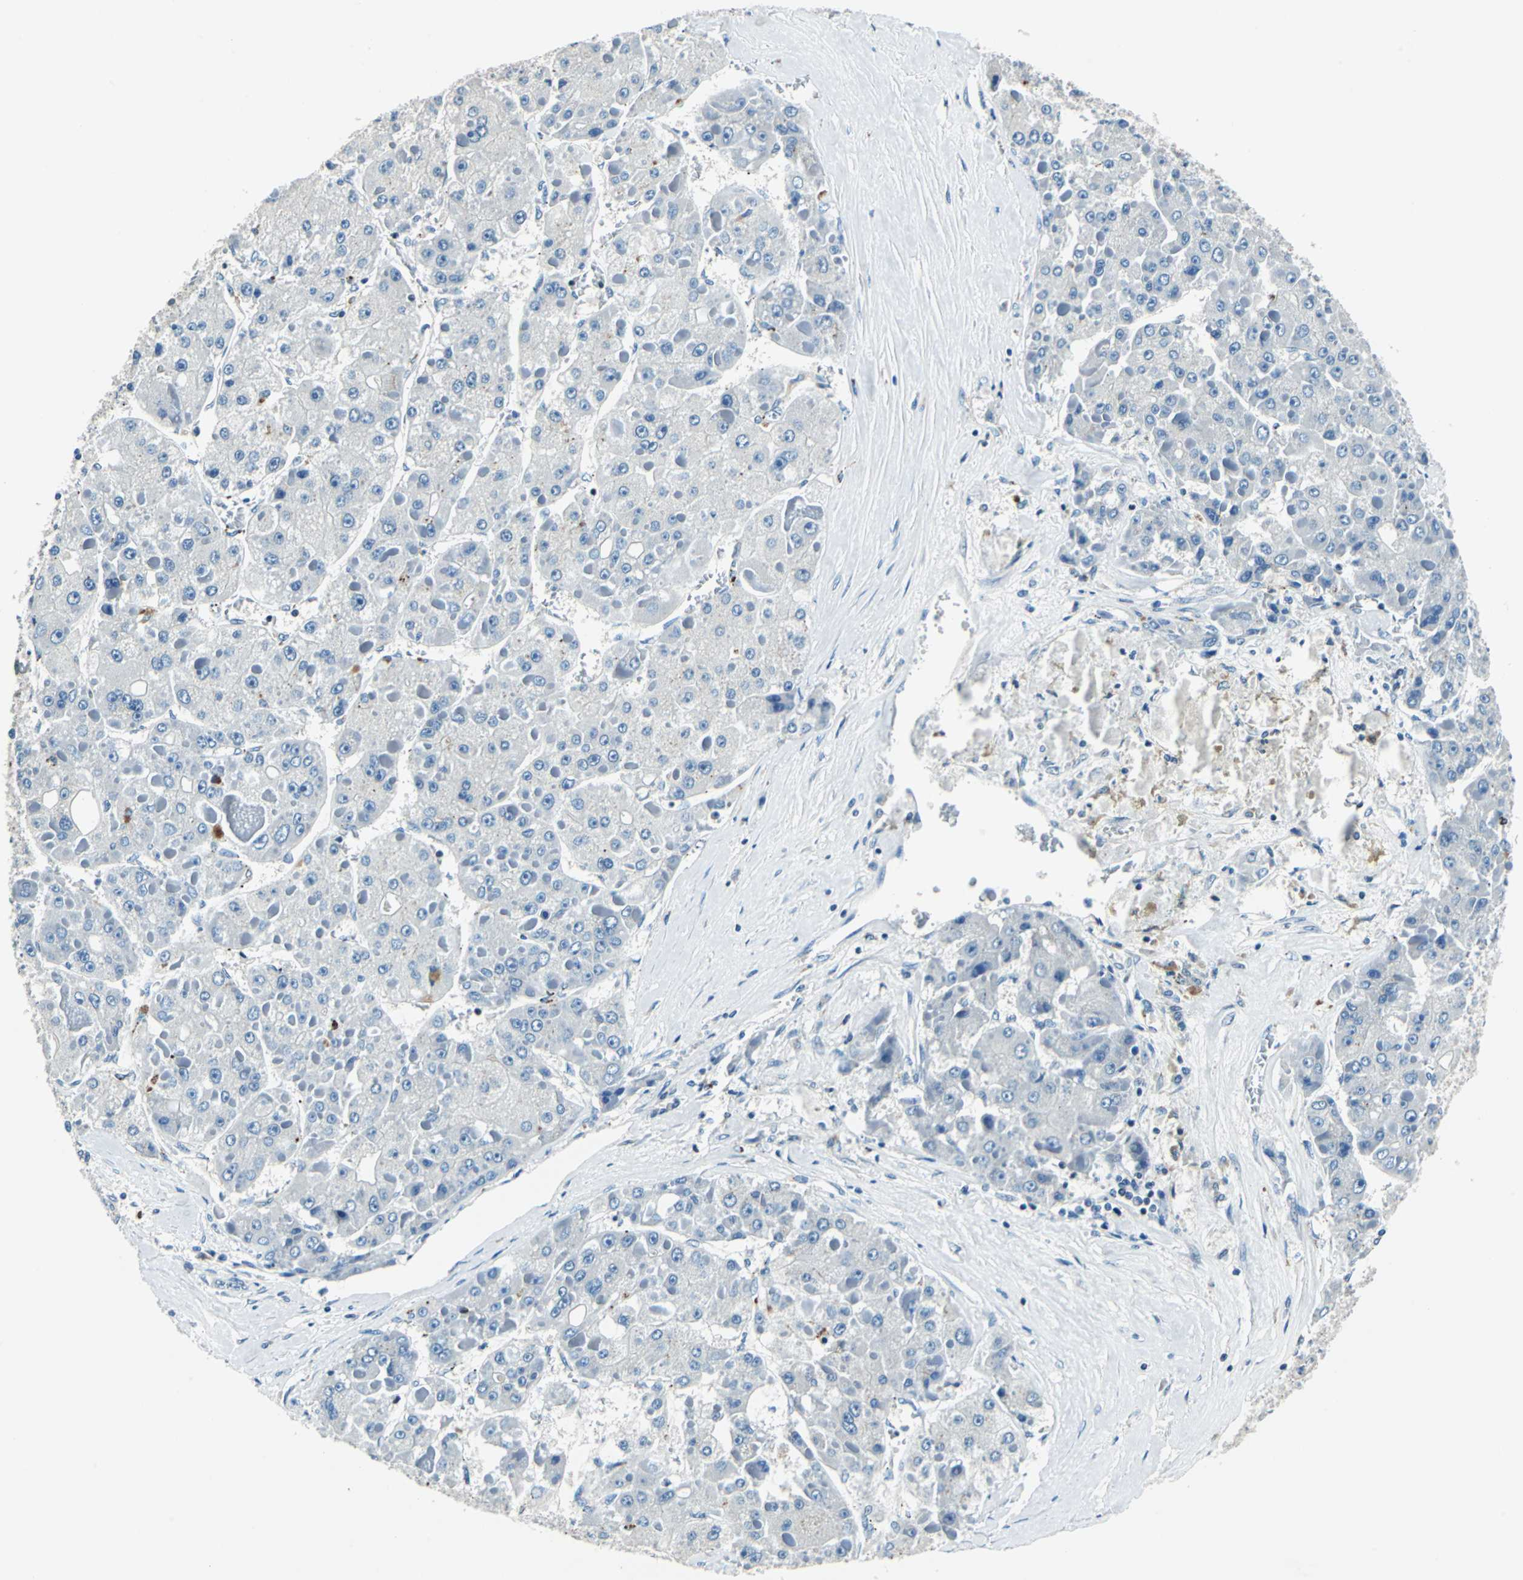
{"staining": {"intensity": "negative", "quantity": "none", "location": "none"}, "tissue": "liver cancer", "cell_type": "Tumor cells", "image_type": "cancer", "snomed": [{"axis": "morphology", "description": "Carcinoma, Hepatocellular, NOS"}, {"axis": "topography", "description": "Liver"}], "caption": "Immunohistochemistry (IHC) histopathology image of neoplastic tissue: human liver cancer (hepatocellular carcinoma) stained with DAB (3,3'-diaminobenzidine) displays no significant protein staining in tumor cells.", "gene": "HCFC2", "patient": {"sex": "female", "age": 73}}